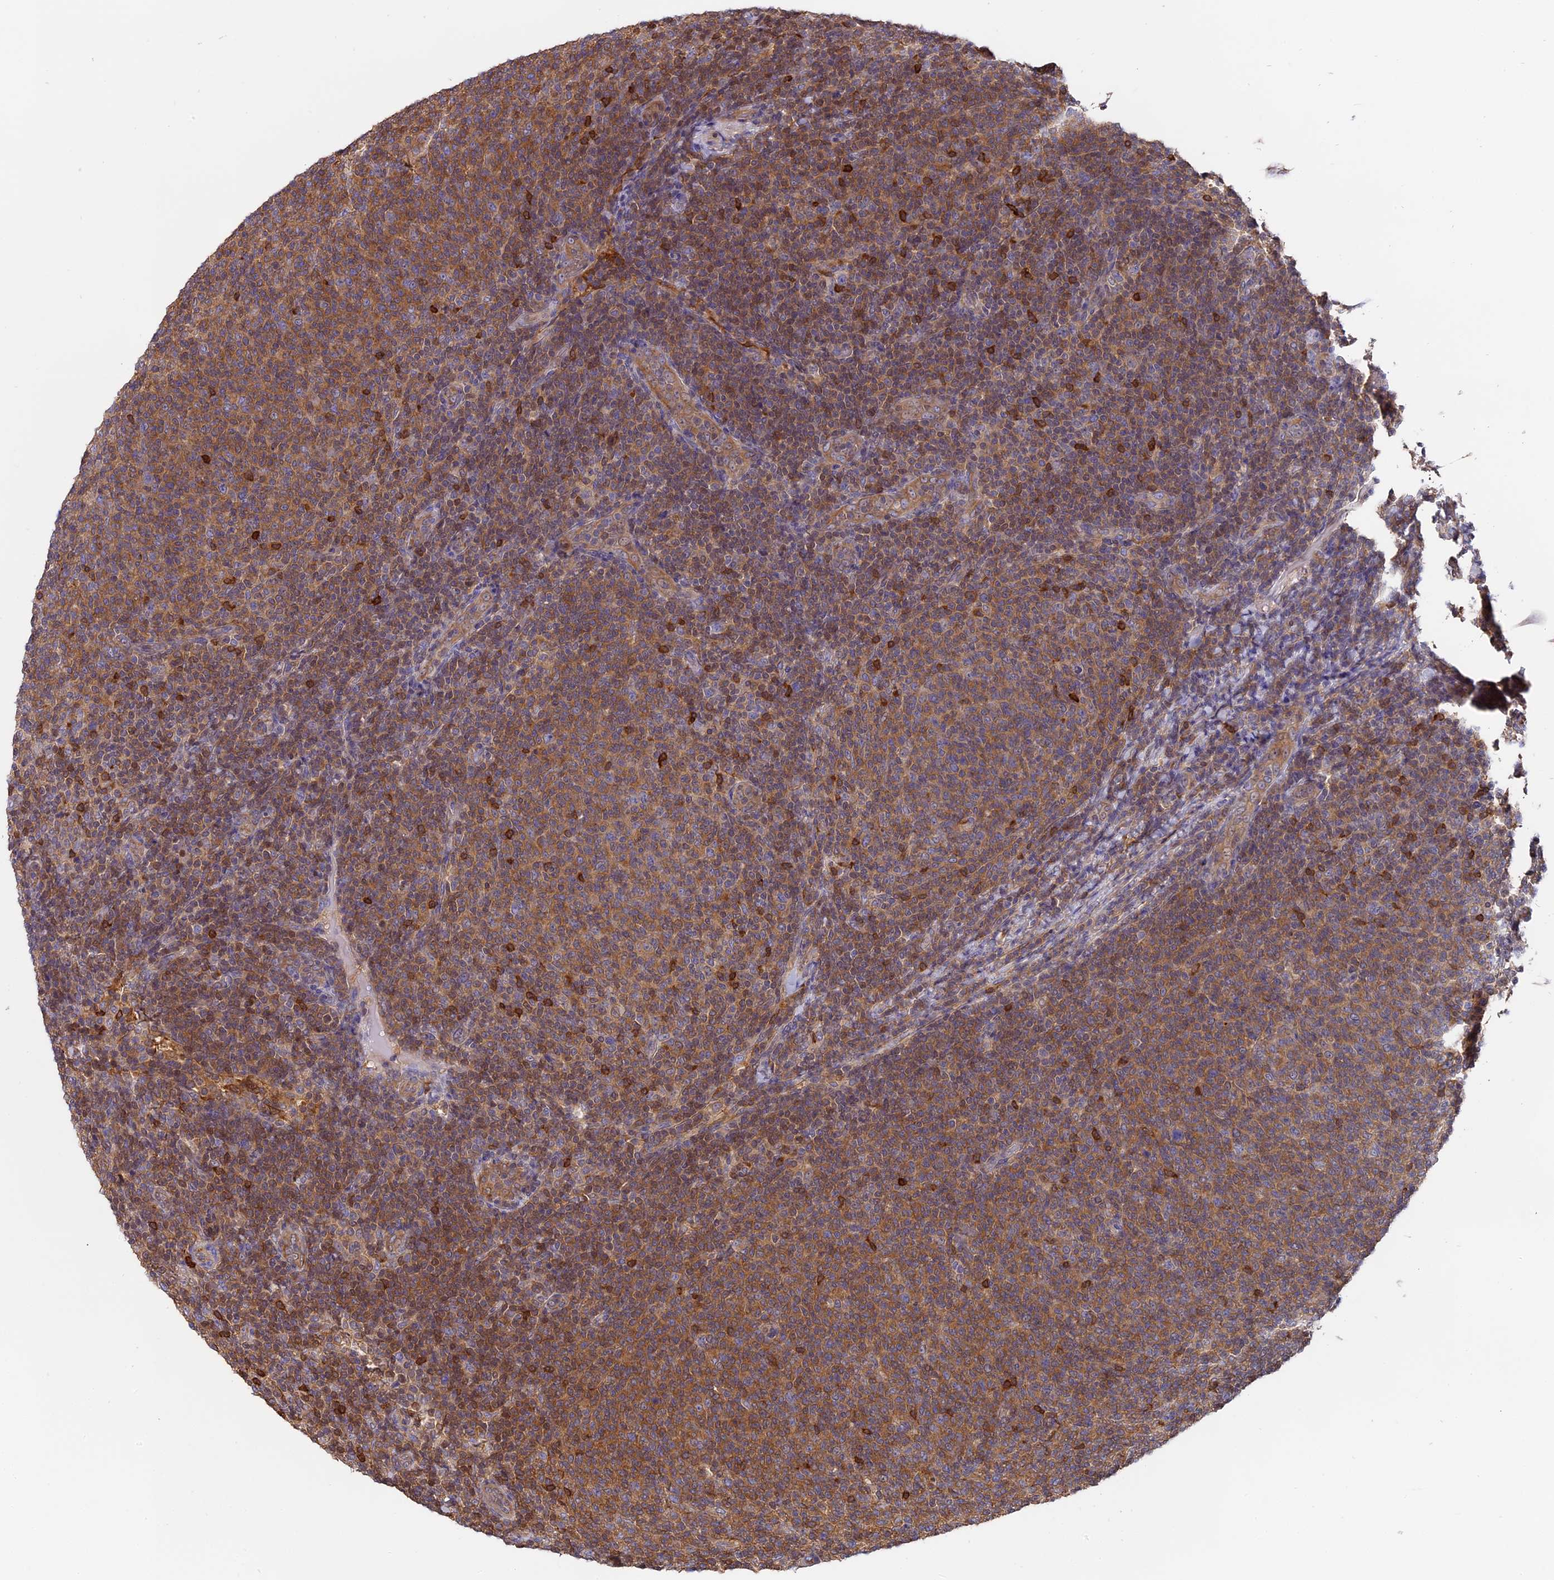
{"staining": {"intensity": "moderate", "quantity": "25%-75%", "location": "cytoplasmic/membranous"}, "tissue": "lymphoma", "cell_type": "Tumor cells", "image_type": "cancer", "snomed": [{"axis": "morphology", "description": "Malignant lymphoma, non-Hodgkin's type, Low grade"}, {"axis": "topography", "description": "Lymph node"}], "caption": "Low-grade malignant lymphoma, non-Hodgkin's type tissue displays moderate cytoplasmic/membranous positivity in approximately 25%-75% of tumor cells (DAB IHC, brown staining for protein, blue staining for nuclei).", "gene": "FAM118B", "patient": {"sex": "male", "age": 66}}